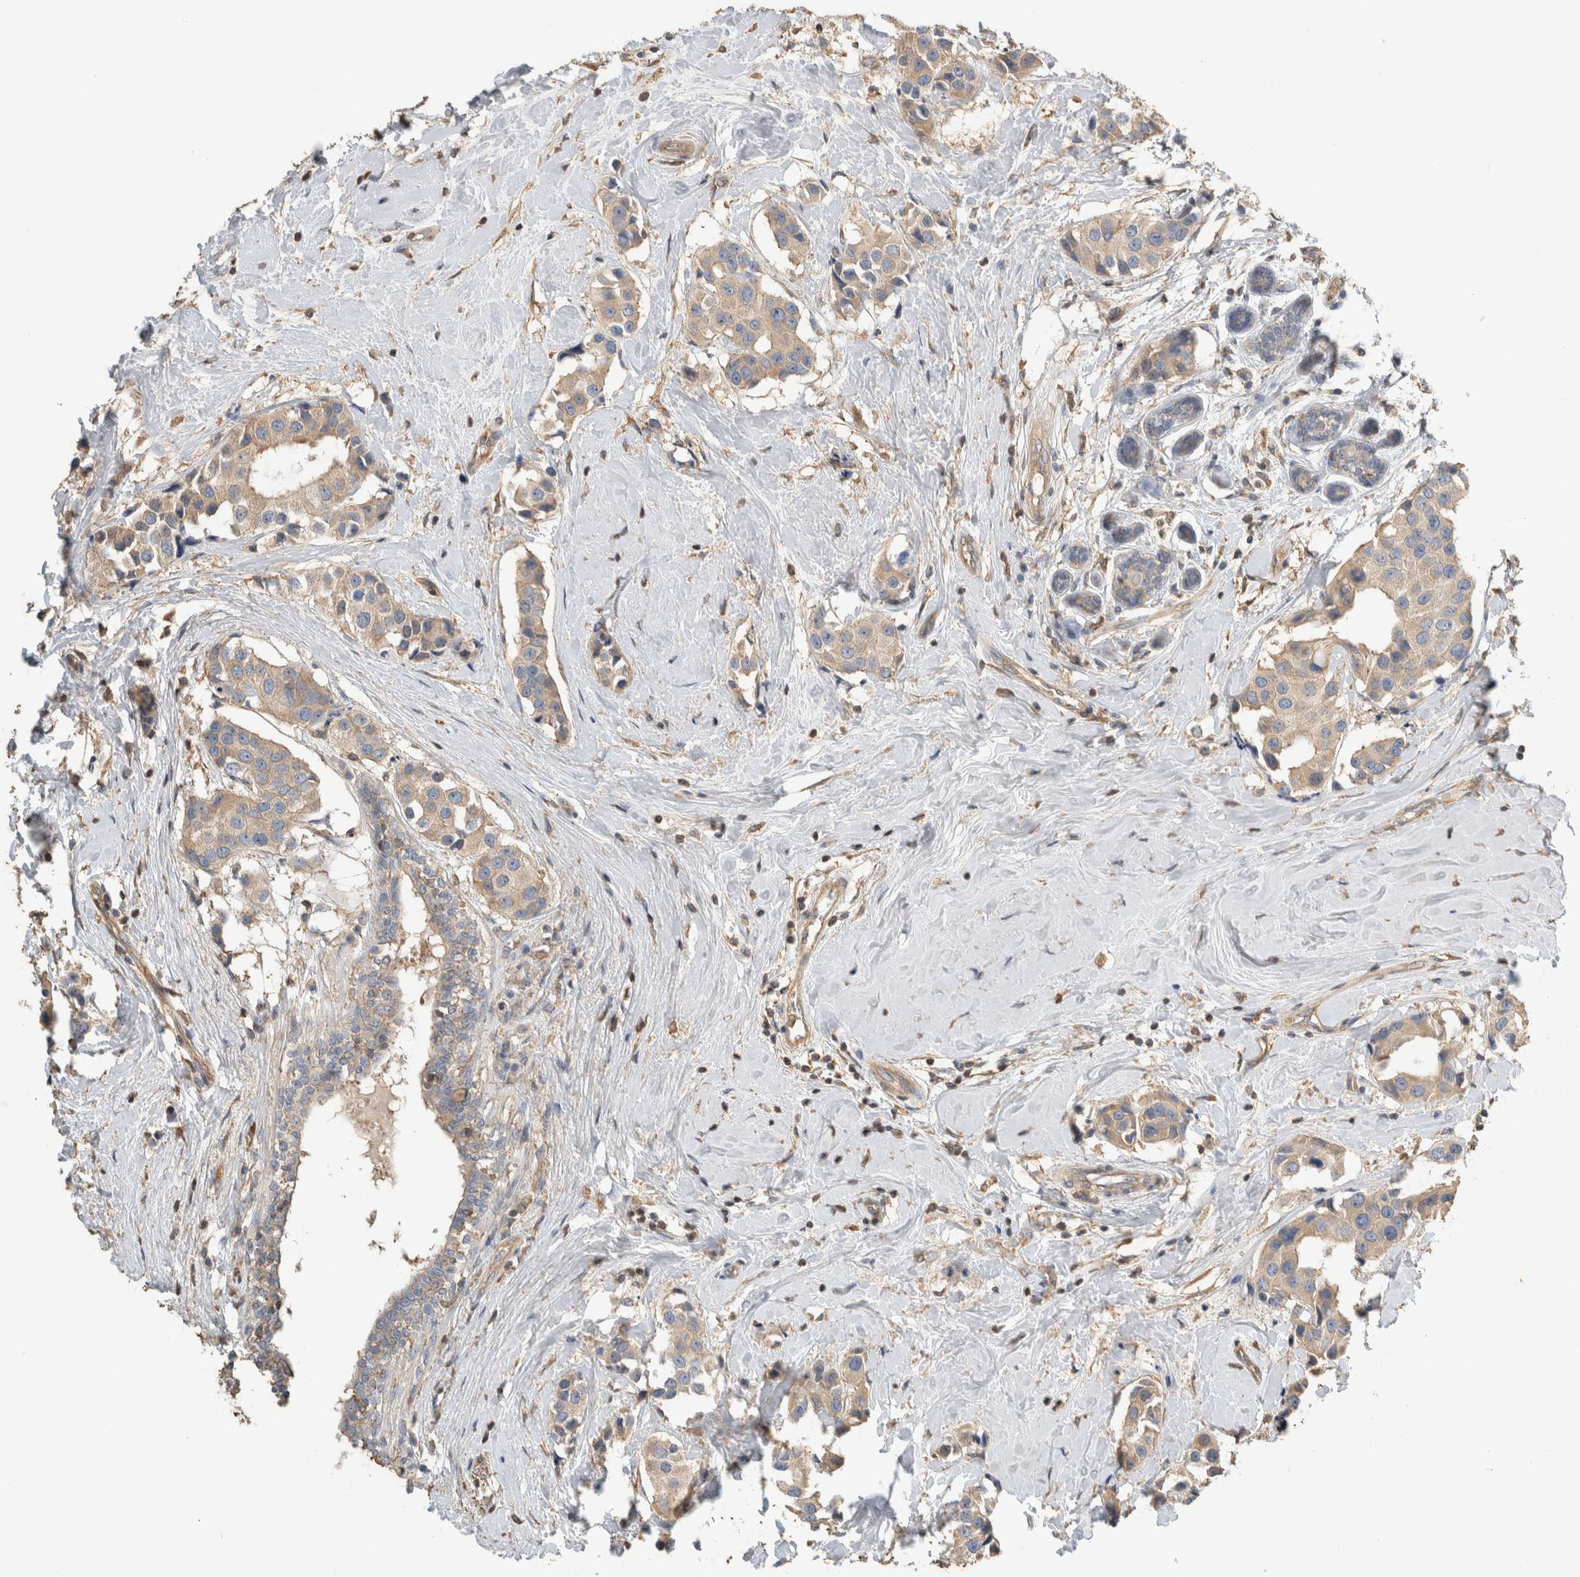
{"staining": {"intensity": "moderate", "quantity": ">75%", "location": "cytoplasmic/membranous"}, "tissue": "breast cancer", "cell_type": "Tumor cells", "image_type": "cancer", "snomed": [{"axis": "morphology", "description": "Normal tissue, NOS"}, {"axis": "morphology", "description": "Duct carcinoma"}, {"axis": "topography", "description": "Breast"}], "caption": "Moderate cytoplasmic/membranous positivity is identified in approximately >75% of tumor cells in breast cancer.", "gene": "EIF4G3", "patient": {"sex": "female", "age": 39}}